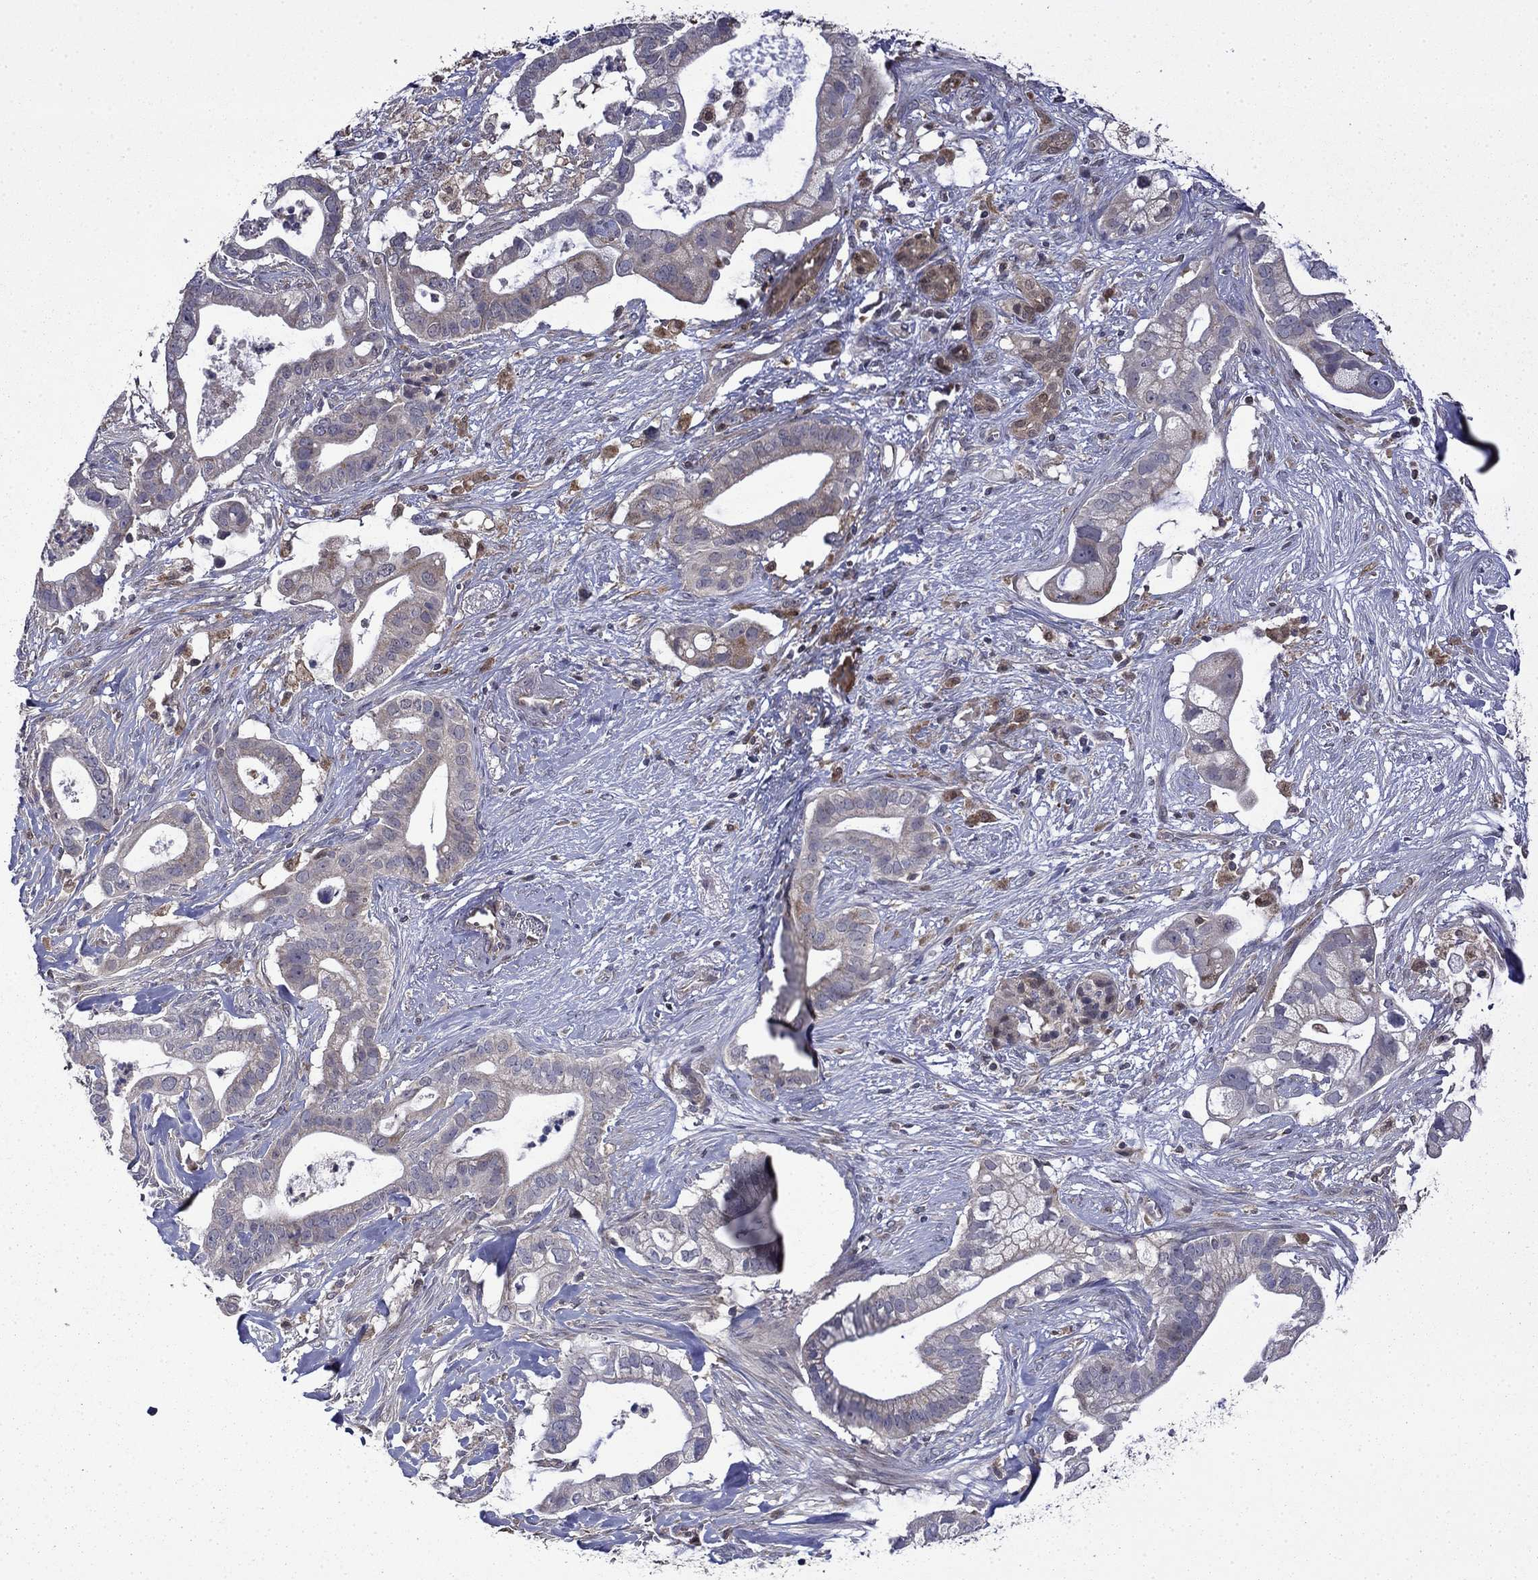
{"staining": {"intensity": "negative", "quantity": "none", "location": "none"}, "tissue": "pancreatic cancer", "cell_type": "Tumor cells", "image_type": "cancer", "snomed": [{"axis": "morphology", "description": "Adenocarcinoma, NOS"}, {"axis": "topography", "description": "Pancreas"}], "caption": "High power microscopy histopathology image of an immunohistochemistry (IHC) image of pancreatic cancer (adenocarcinoma), revealing no significant staining in tumor cells.", "gene": "TPMT", "patient": {"sex": "male", "age": 61}}